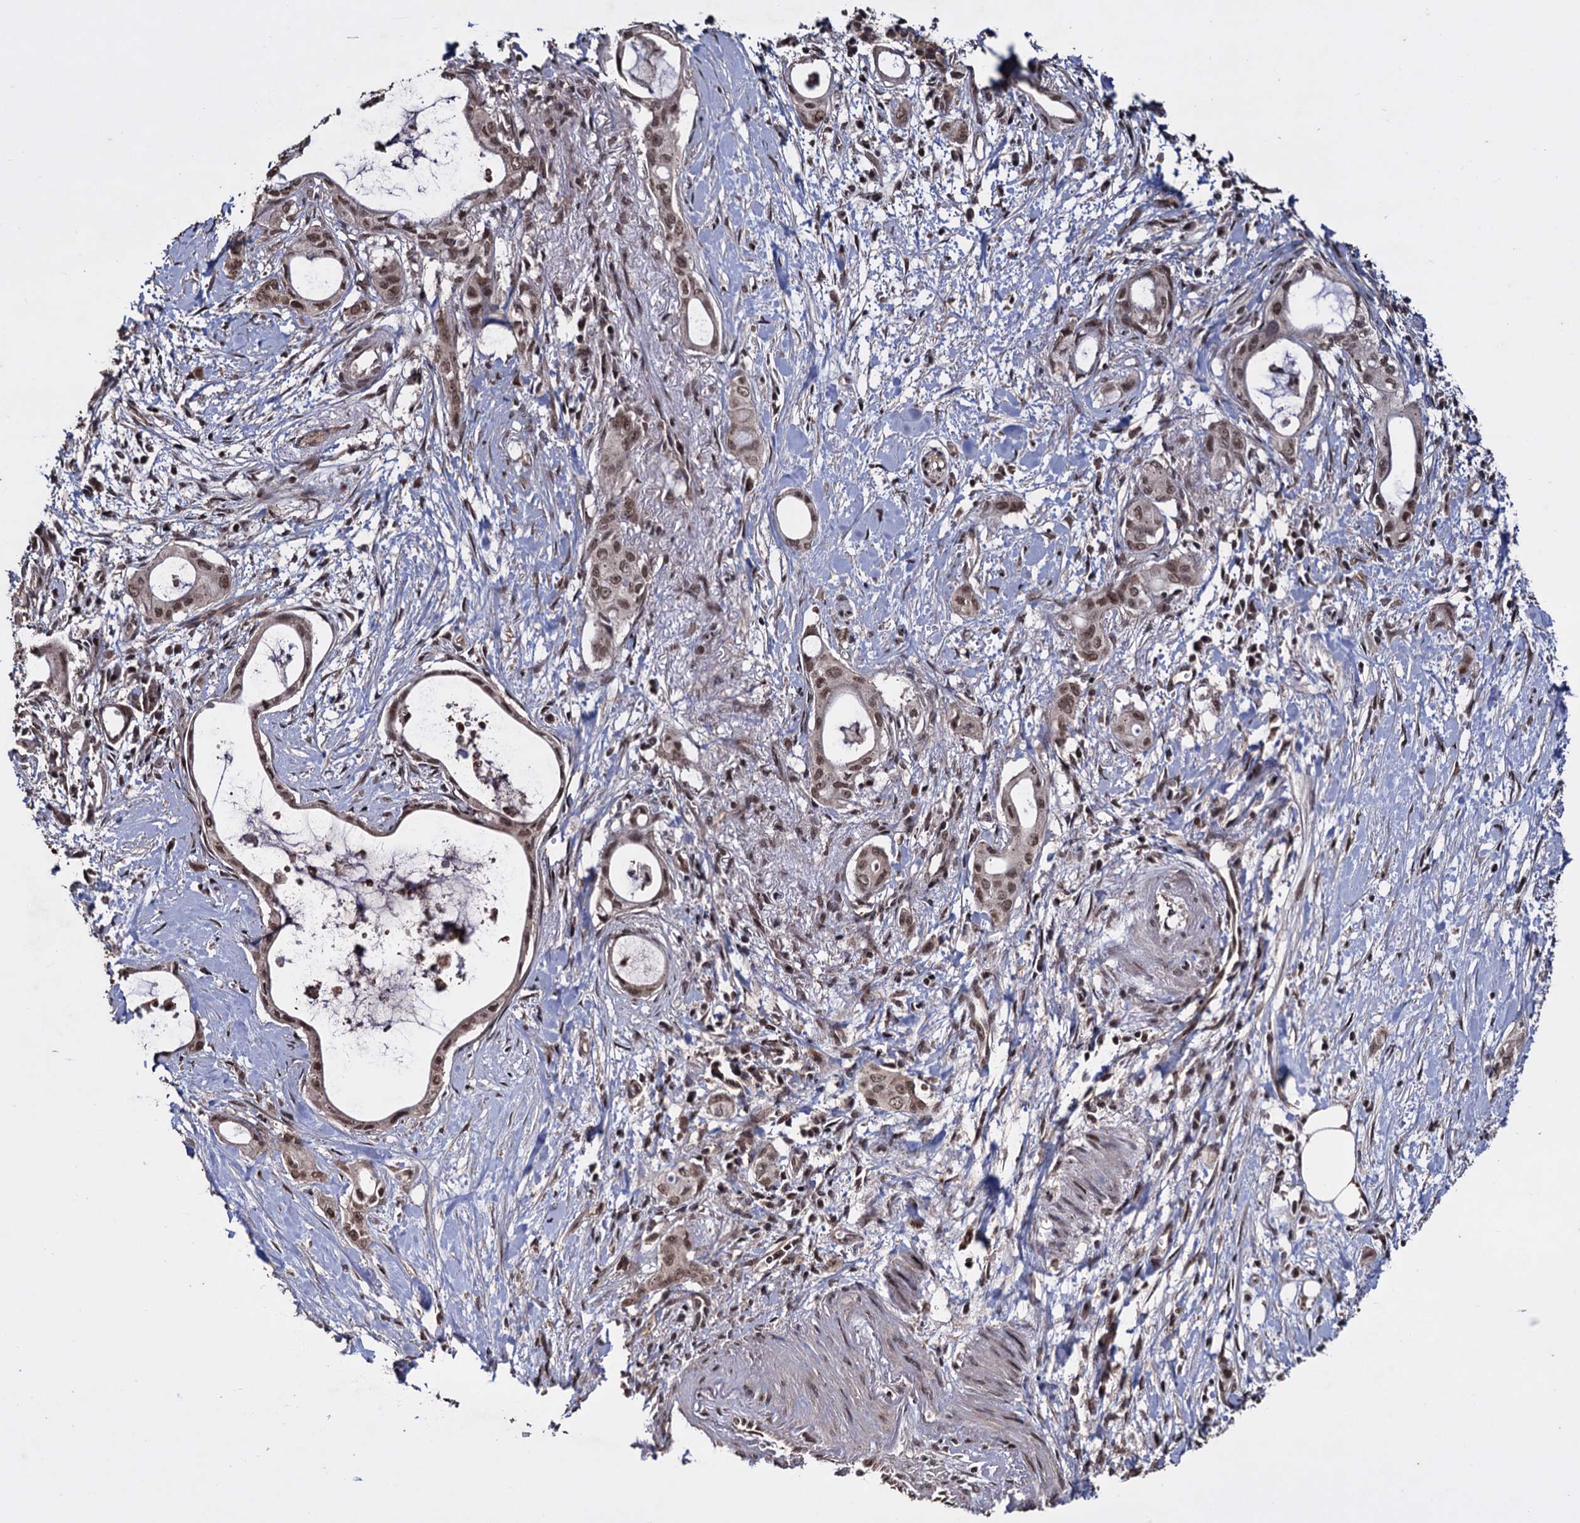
{"staining": {"intensity": "moderate", "quantity": ">75%", "location": "nuclear"}, "tissue": "pancreatic cancer", "cell_type": "Tumor cells", "image_type": "cancer", "snomed": [{"axis": "morphology", "description": "Adenocarcinoma, NOS"}, {"axis": "topography", "description": "Pancreas"}], "caption": "Immunohistochemical staining of pancreatic cancer reveals medium levels of moderate nuclear protein expression in about >75% of tumor cells.", "gene": "KLF5", "patient": {"sex": "male", "age": 72}}